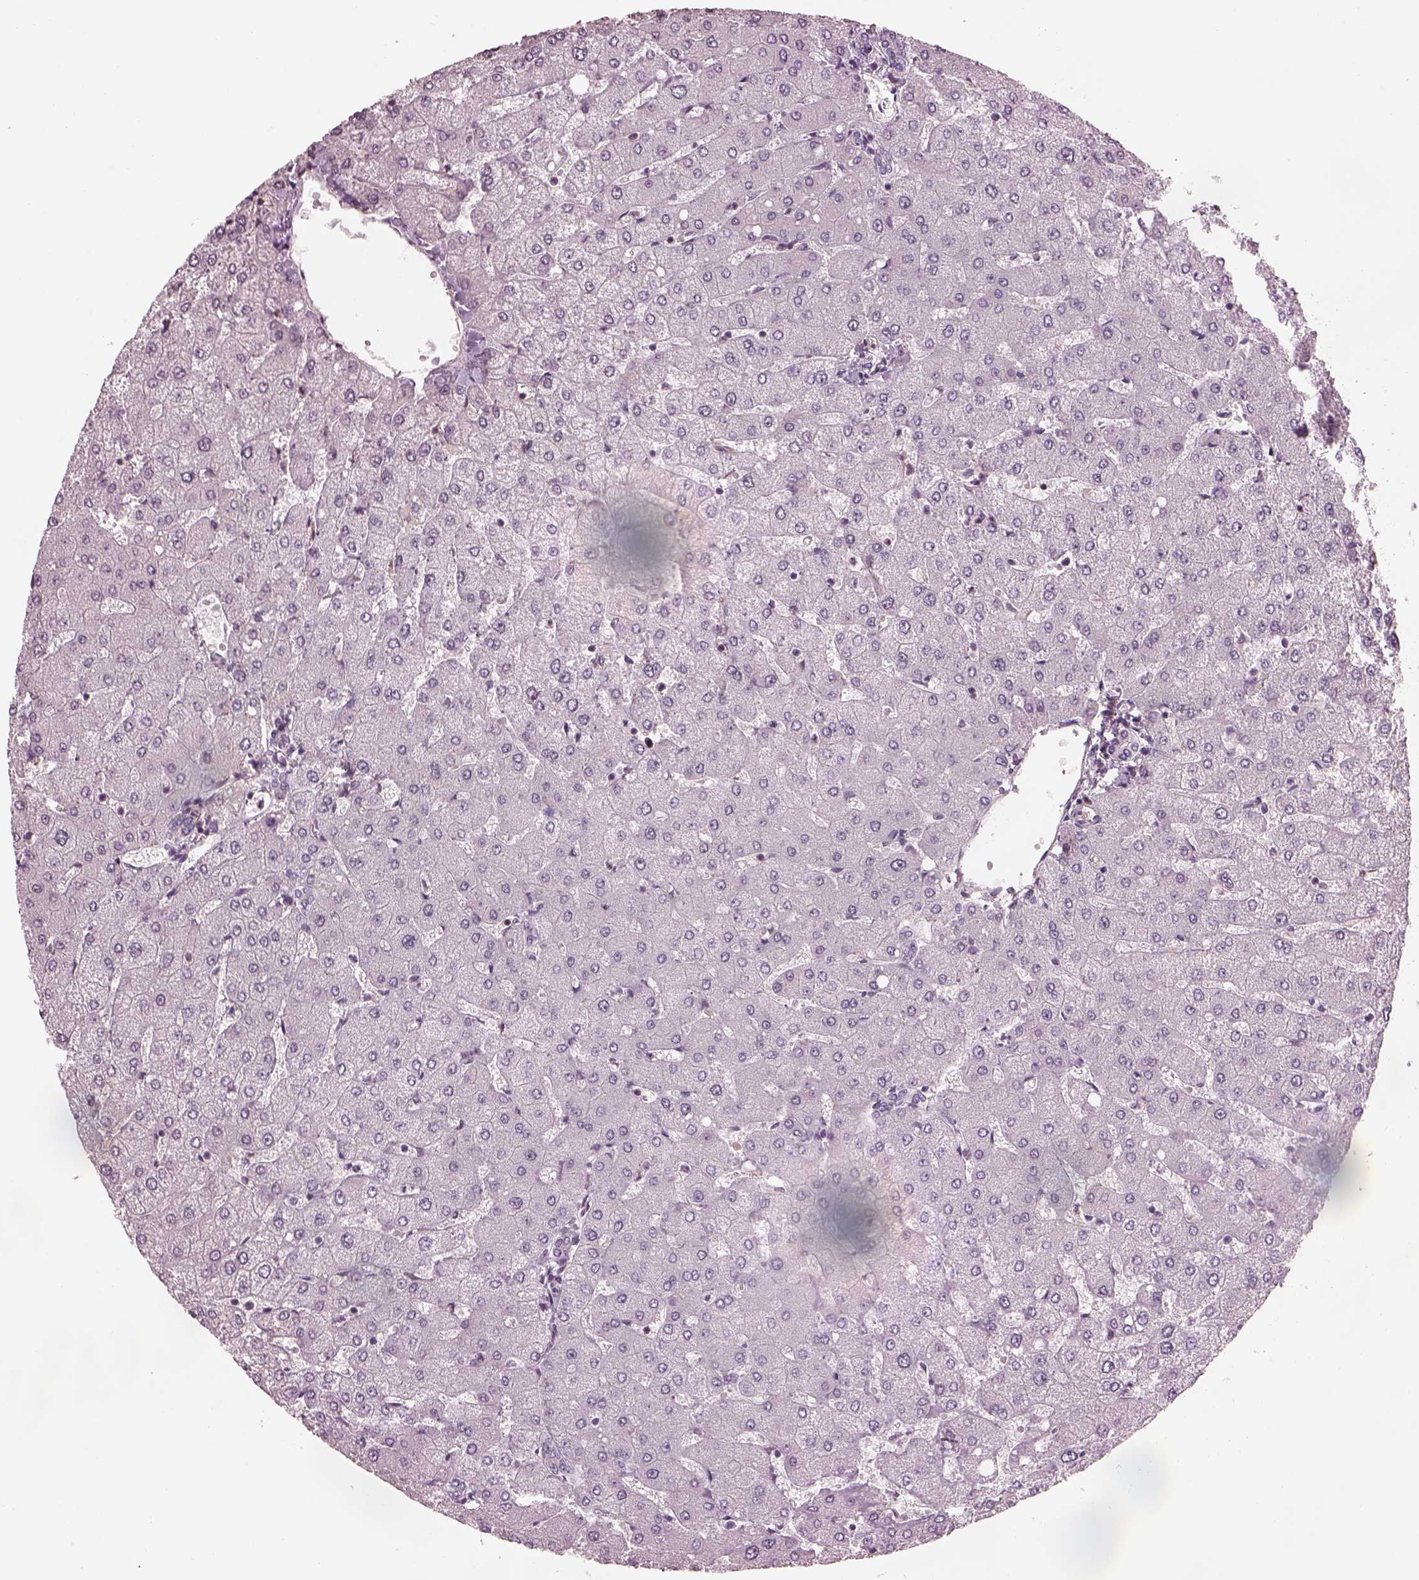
{"staining": {"intensity": "negative", "quantity": "none", "location": "none"}, "tissue": "liver", "cell_type": "Cholangiocytes", "image_type": "normal", "snomed": [{"axis": "morphology", "description": "Normal tissue, NOS"}, {"axis": "topography", "description": "Liver"}], "caption": "Cholangiocytes show no significant expression in unremarkable liver.", "gene": "SRI", "patient": {"sex": "female", "age": 54}}